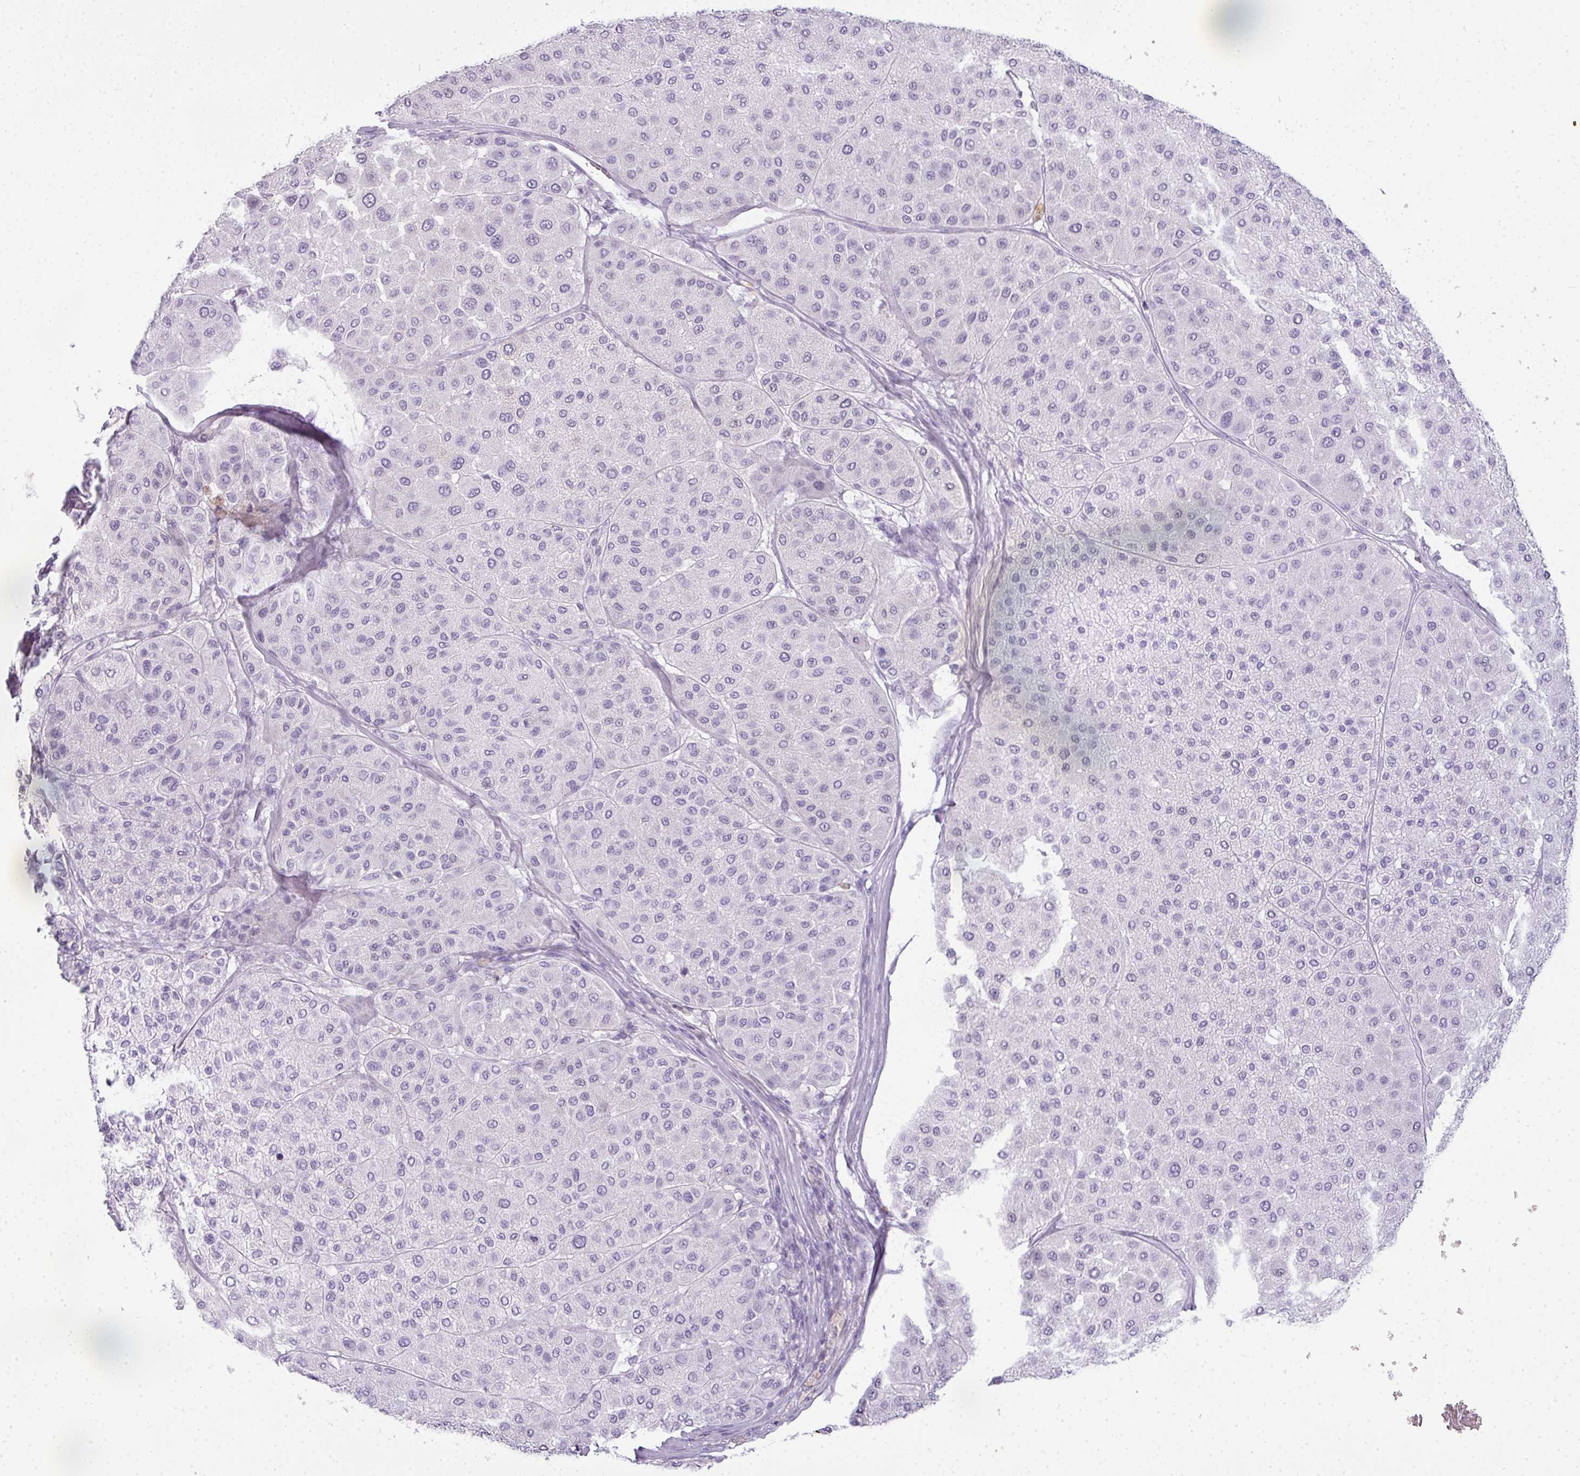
{"staining": {"intensity": "negative", "quantity": "none", "location": "none"}, "tissue": "melanoma", "cell_type": "Tumor cells", "image_type": "cancer", "snomed": [{"axis": "morphology", "description": "Malignant melanoma, Metastatic site"}, {"axis": "topography", "description": "Smooth muscle"}], "caption": "The IHC image has no significant staining in tumor cells of malignant melanoma (metastatic site) tissue.", "gene": "RBMY1F", "patient": {"sex": "male", "age": 41}}